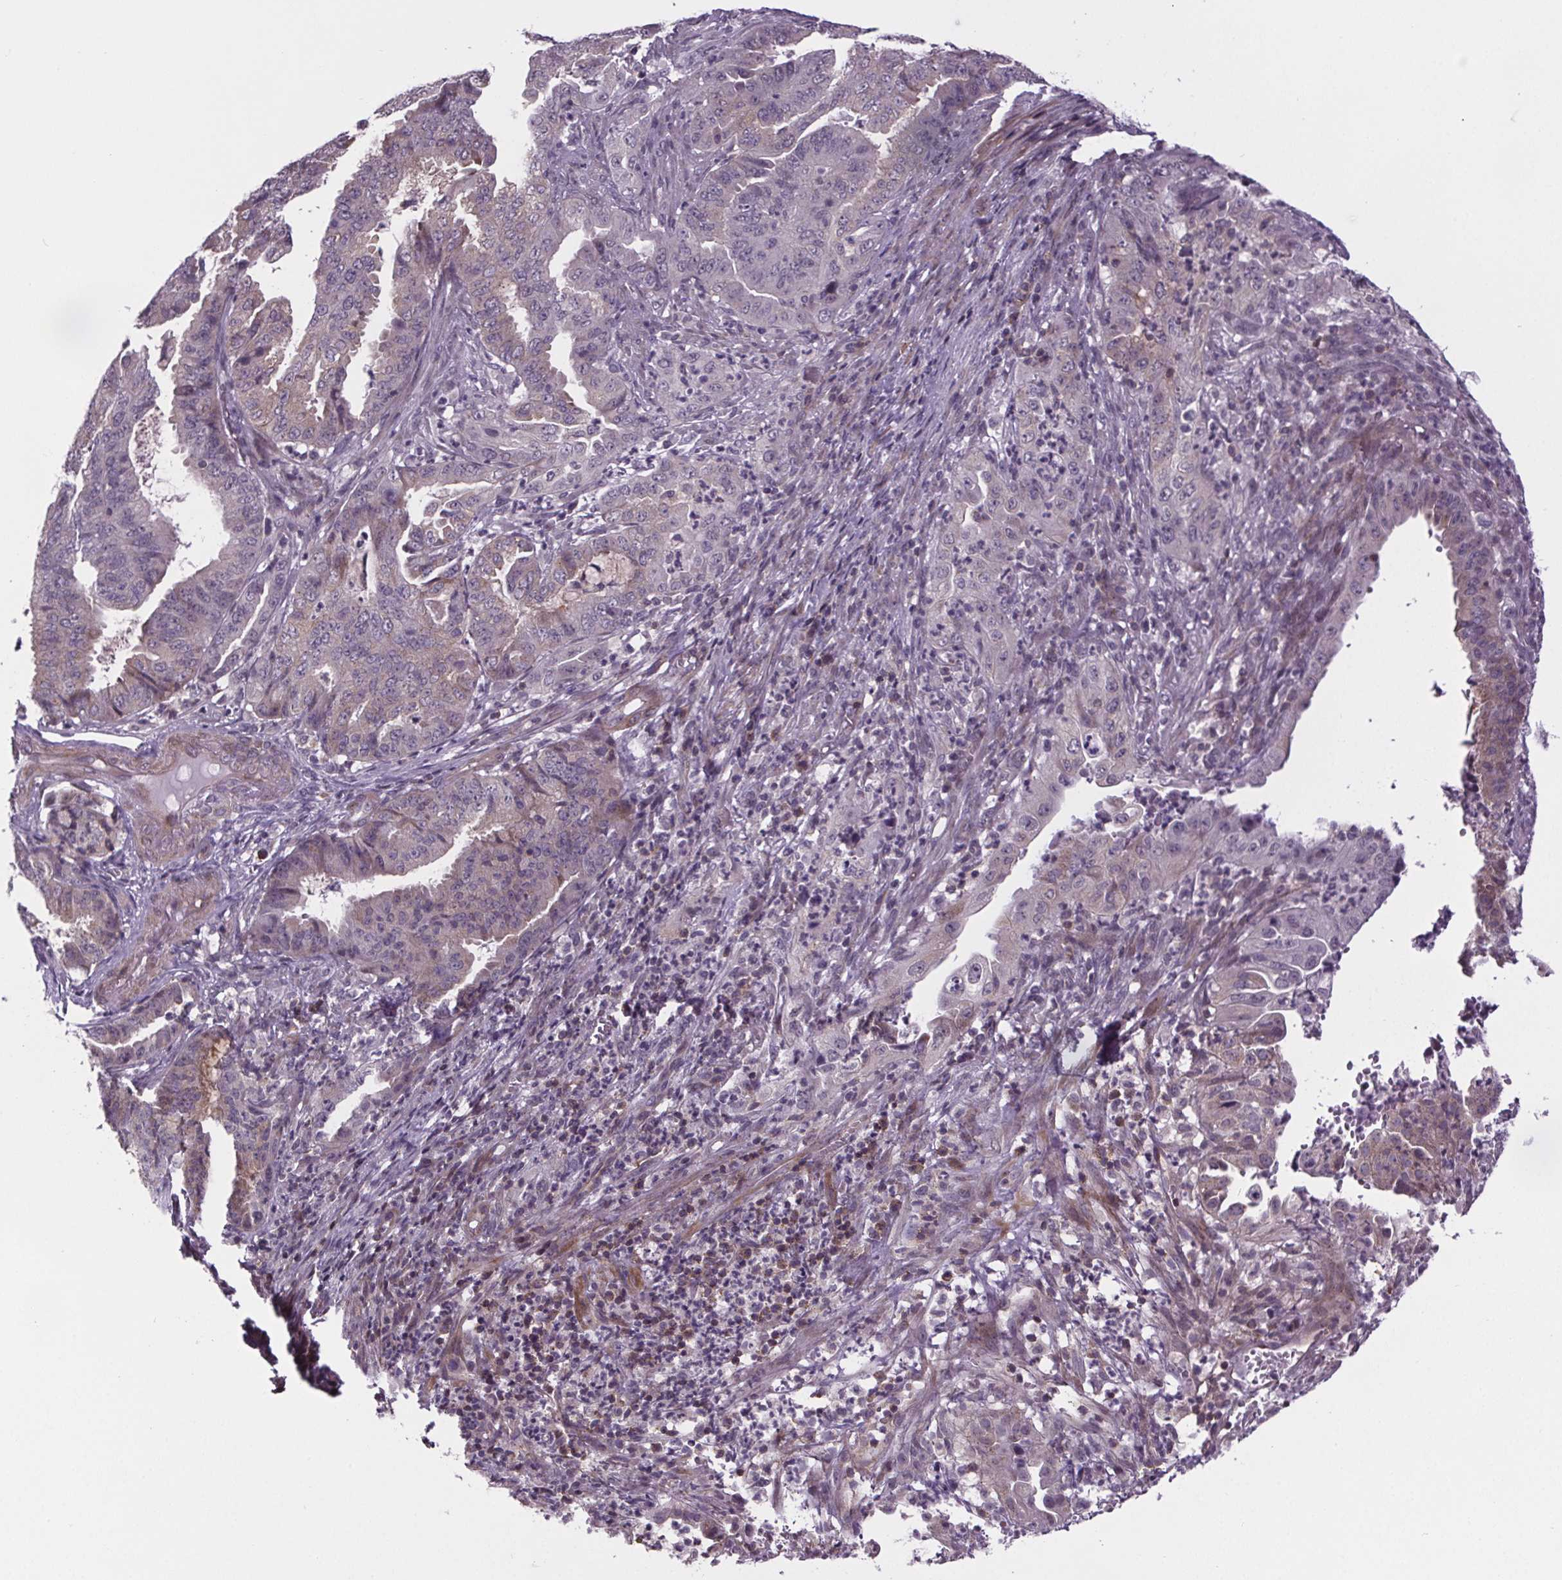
{"staining": {"intensity": "negative", "quantity": "none", "location": "none"}, "tissue": "endometrial cancer", "cell_type": "Tumor cells", "image_type": "cancer", "snomed": [{"axis": "morphology", "description": "Adenocarcinoma, NOS"}, {"axis": "topography", "description": "Endometrium"}], "caption": "A photomicrograph of human adenocarcinoma (endometrial) is negative for staining in tumor cells. (Immunohistochemistry (ihc), brightfield microscopy, high magnification).", "gene": "TTC12", "patient": {"sex": "female", "age": 51}}